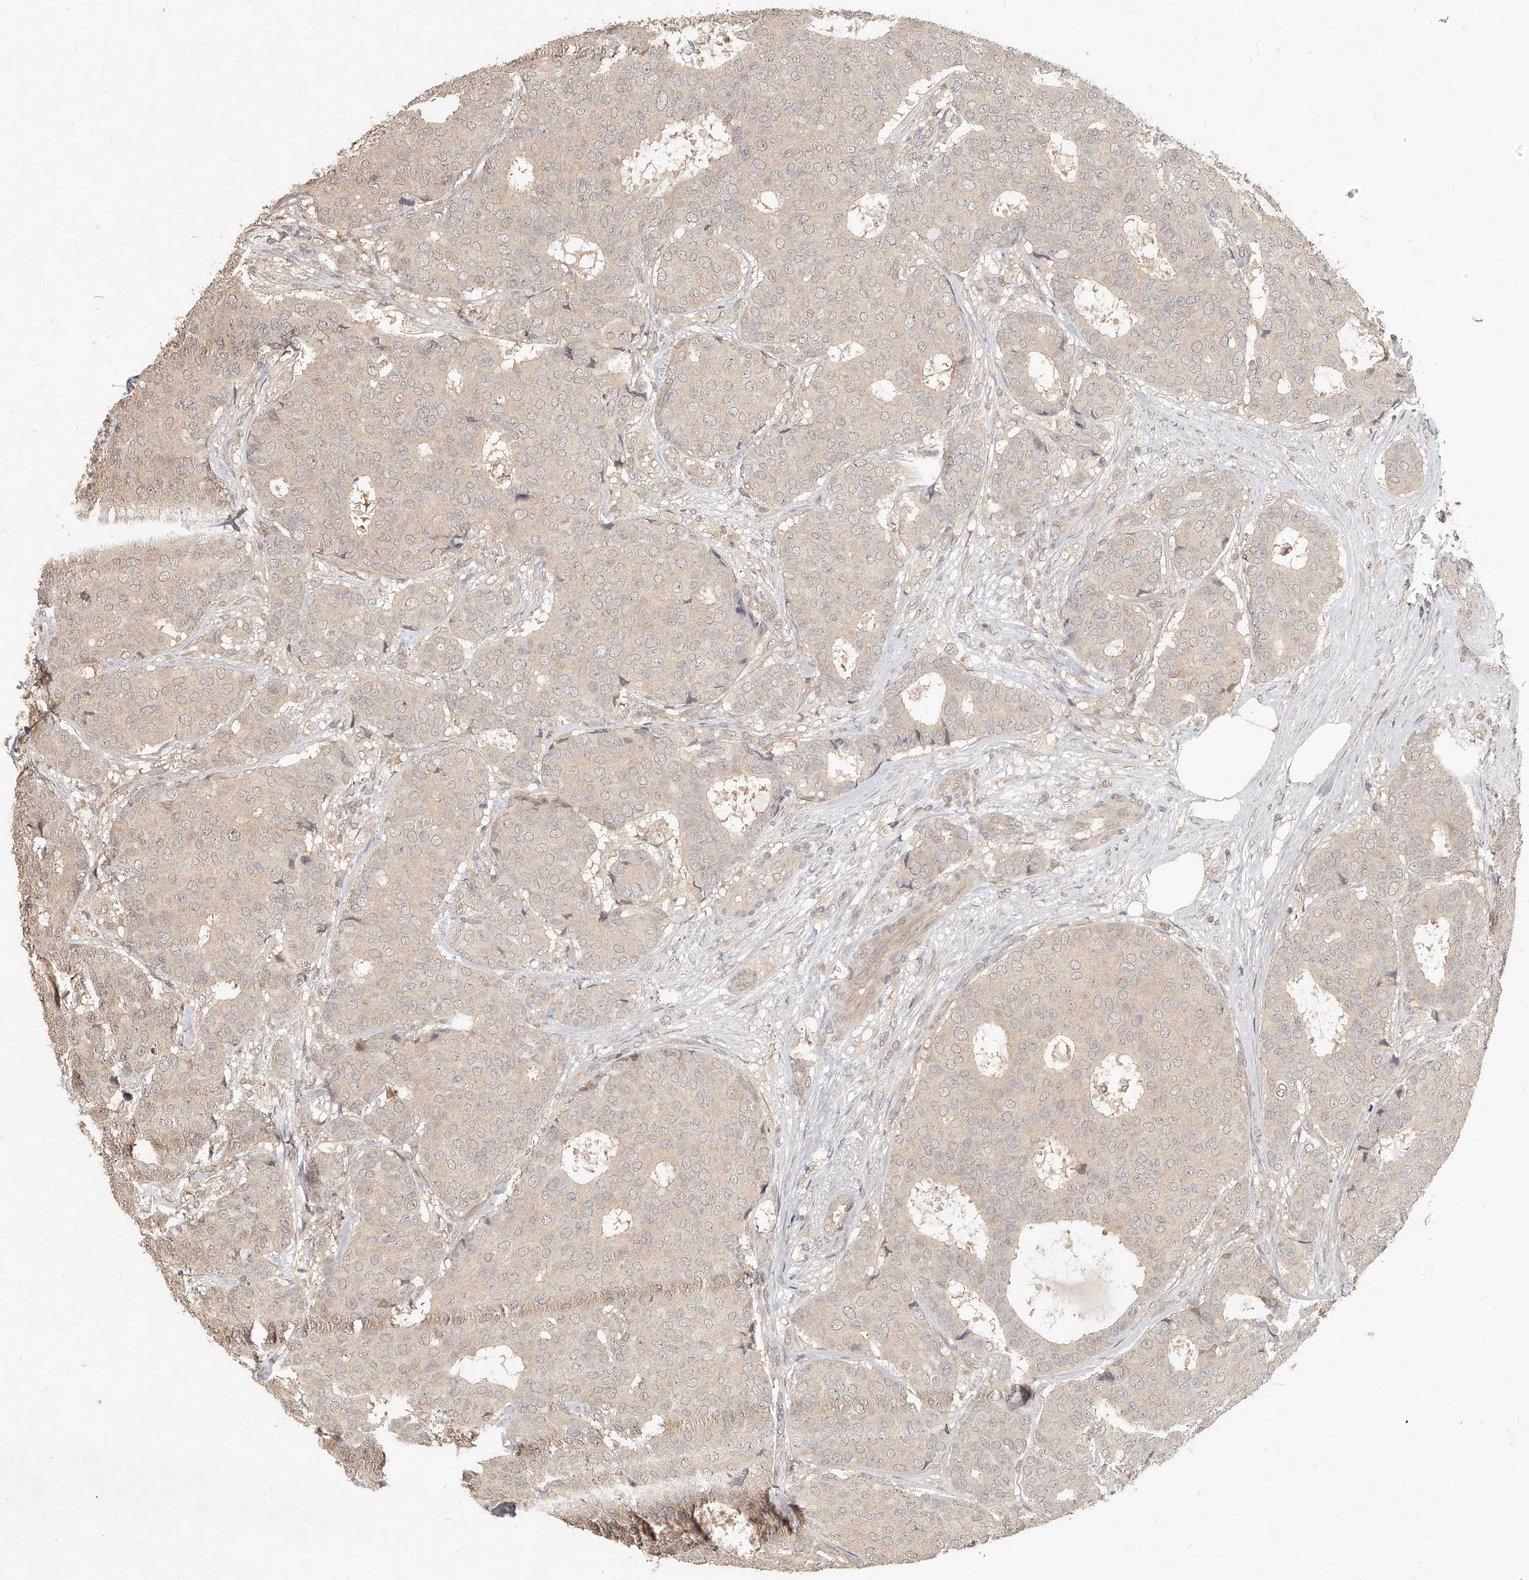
{"staining": {"intensity": "weak", "quantity": "<25%", "location": "nuclear"}, "tissue": "breast cancer", "cell_type": "Tumor cells", "image_type": "cancer", "snomed": [{"axis": "morphology", "description": "Duct carcinoma"}, {"axis": "topography", "description": "Breast"}], "caption": "Tumor cells are negative for brown protein staining in breast cancer (invasive ductal carcinoma).", "gene": "SLC37A1", "patient": {"sex": "female", "age": 75}}